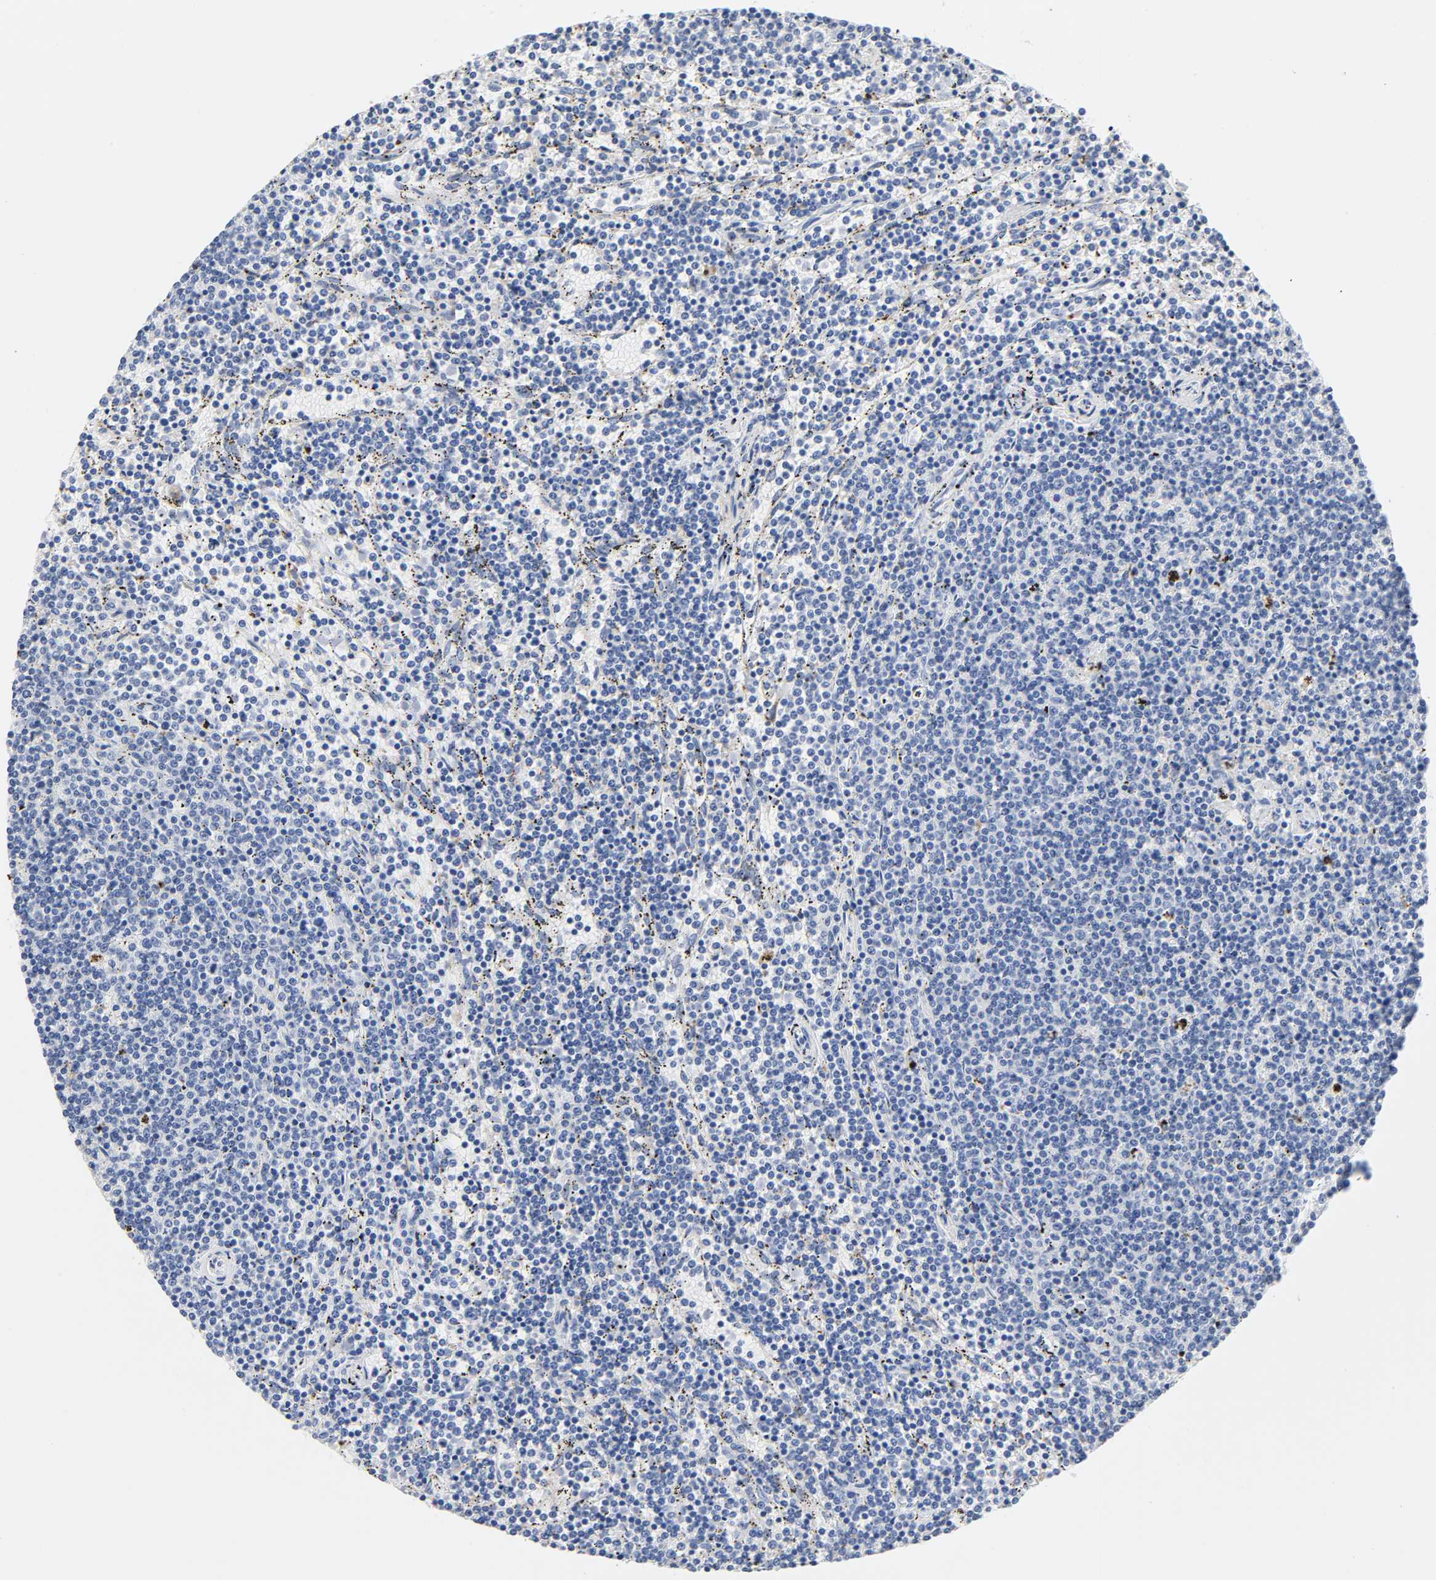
{"staining": {"intensity": "negative", "quantity": "none", "location": "none"}, "tissue": "lymphoma", "cell_type": "Tumor cells", "image_type": "cancer", "snomed": [{"axis": "morphology", "description": "Malignant lymphoma, non-Hodgkin's type, Low grade"}, {"axis": "topography", "description": "Spleen"}], "caption": "This is a photomicrograph of immunohistochemistry (IHC) staining of low-grade malignant lymphoma, non-Hodgkin's type, which shows no staining in tumor cells.", "gene": "PLP1", "patient": {"sex": "female", "age": 50}}